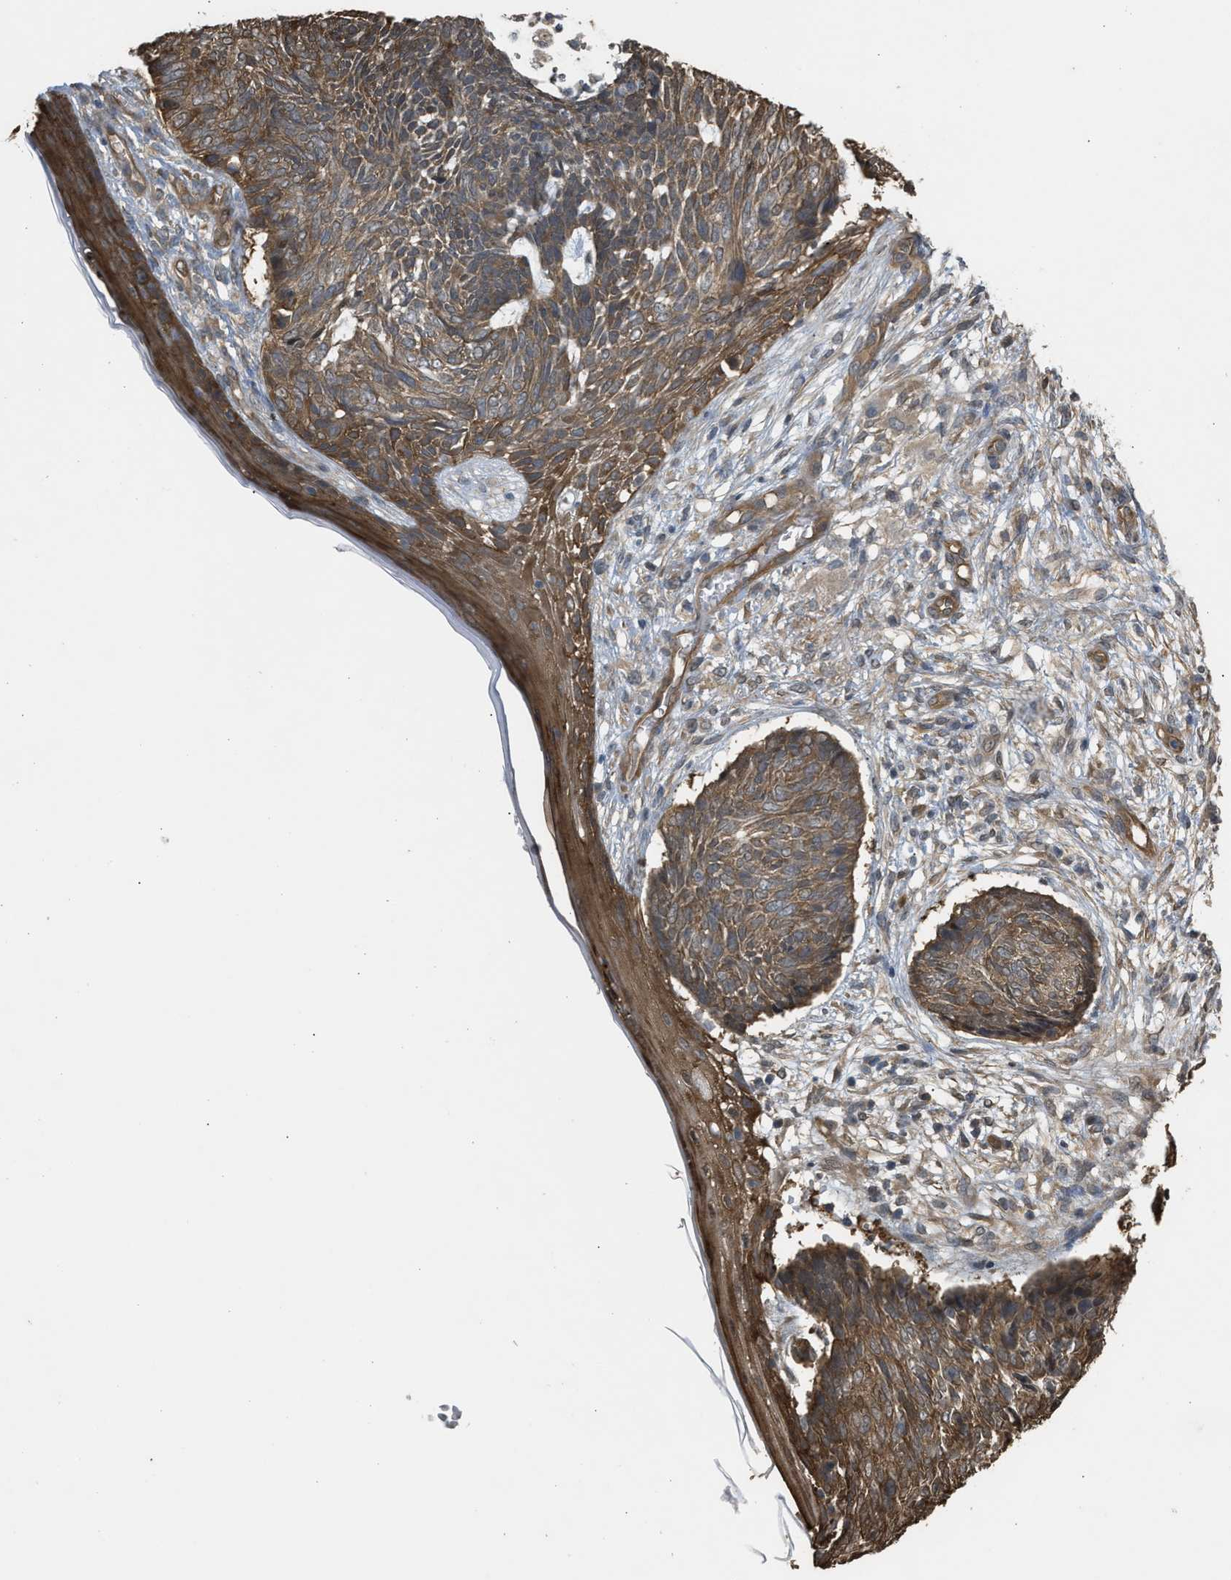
{"staining": {"intensity": "moderate", "quantity": ">75%", "location": "cytoplasmic/membranous"}, "tissue": "skin cancer", "cell_type": "Tumor cells", "image_type": "cancer", "snomed": [{"axis": "morphology", "description": "Basal cell carcinoma"}, {"axis": "topography", "description": "Skin"}], "caption": "There is medium levels of moderate cytoplasmic/membranous positivity in tumor cells of skin cancer, as demonstrated by immunohistochemical staining (brown color).", "gene": "BAG3", "patient": {"sex": "female", "age": 84}}